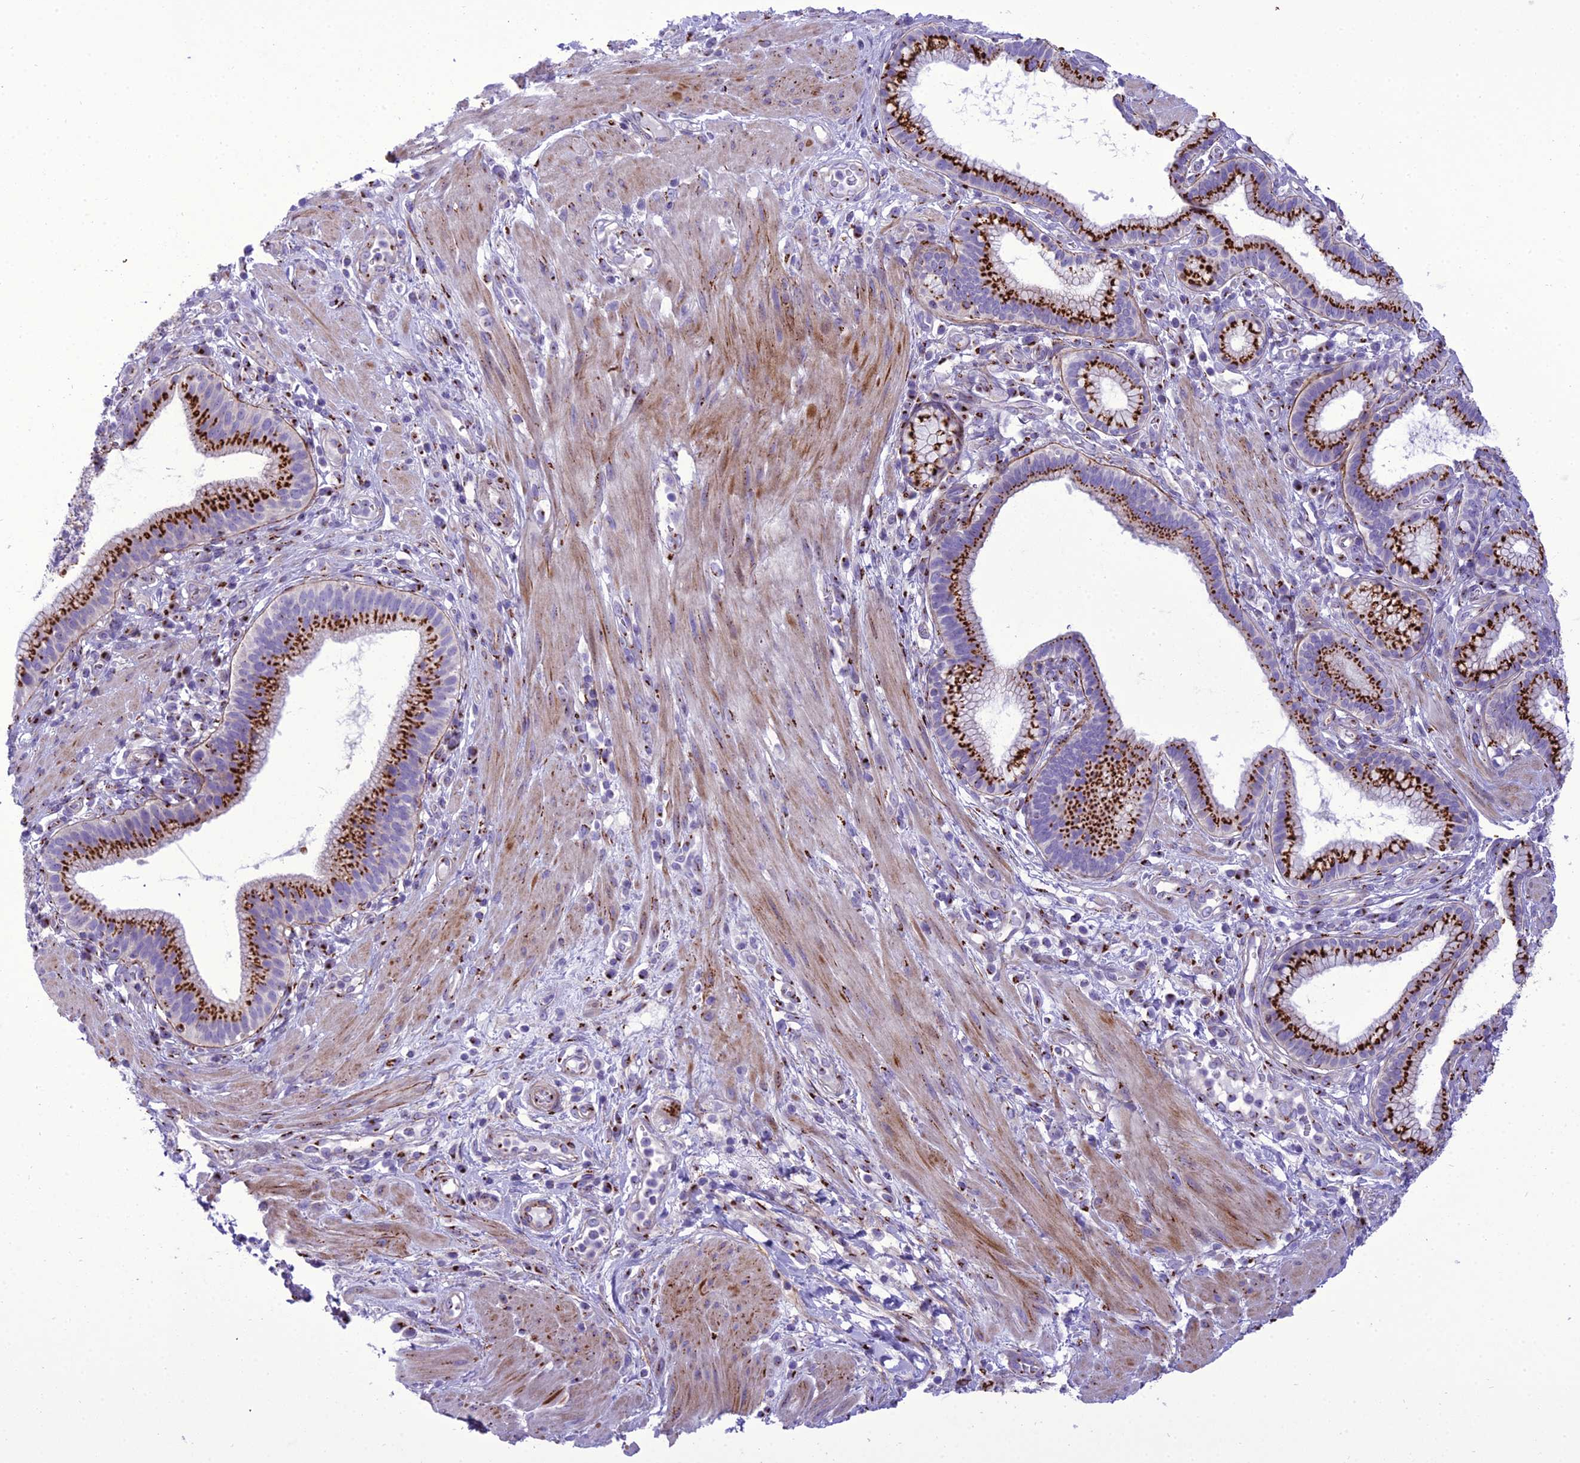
{"staining": {"intensity": "strong", "quantity": ">75%", "location": "cytoplasmic/membranous"}, "tissue": "pancreatic cancer", "cell_type": "Tumor cells", "image_type": "cancer", "snomed": [{"axis": "morphology", "description": "Adenocarcinoma, NOS"}, {"axis": "topography", "description": "Pancreas"}], "caption": "The histopathology image displays staining of pancreatic cancer, revealing strong cytoplasmic/membranous protein positivity (brown color) within tumor cells. (brown staining indicates protein expression, while blue staining denotes nuclei).", "gene": "GOLM2", "patient": {"sex": "male", "age": 72}}